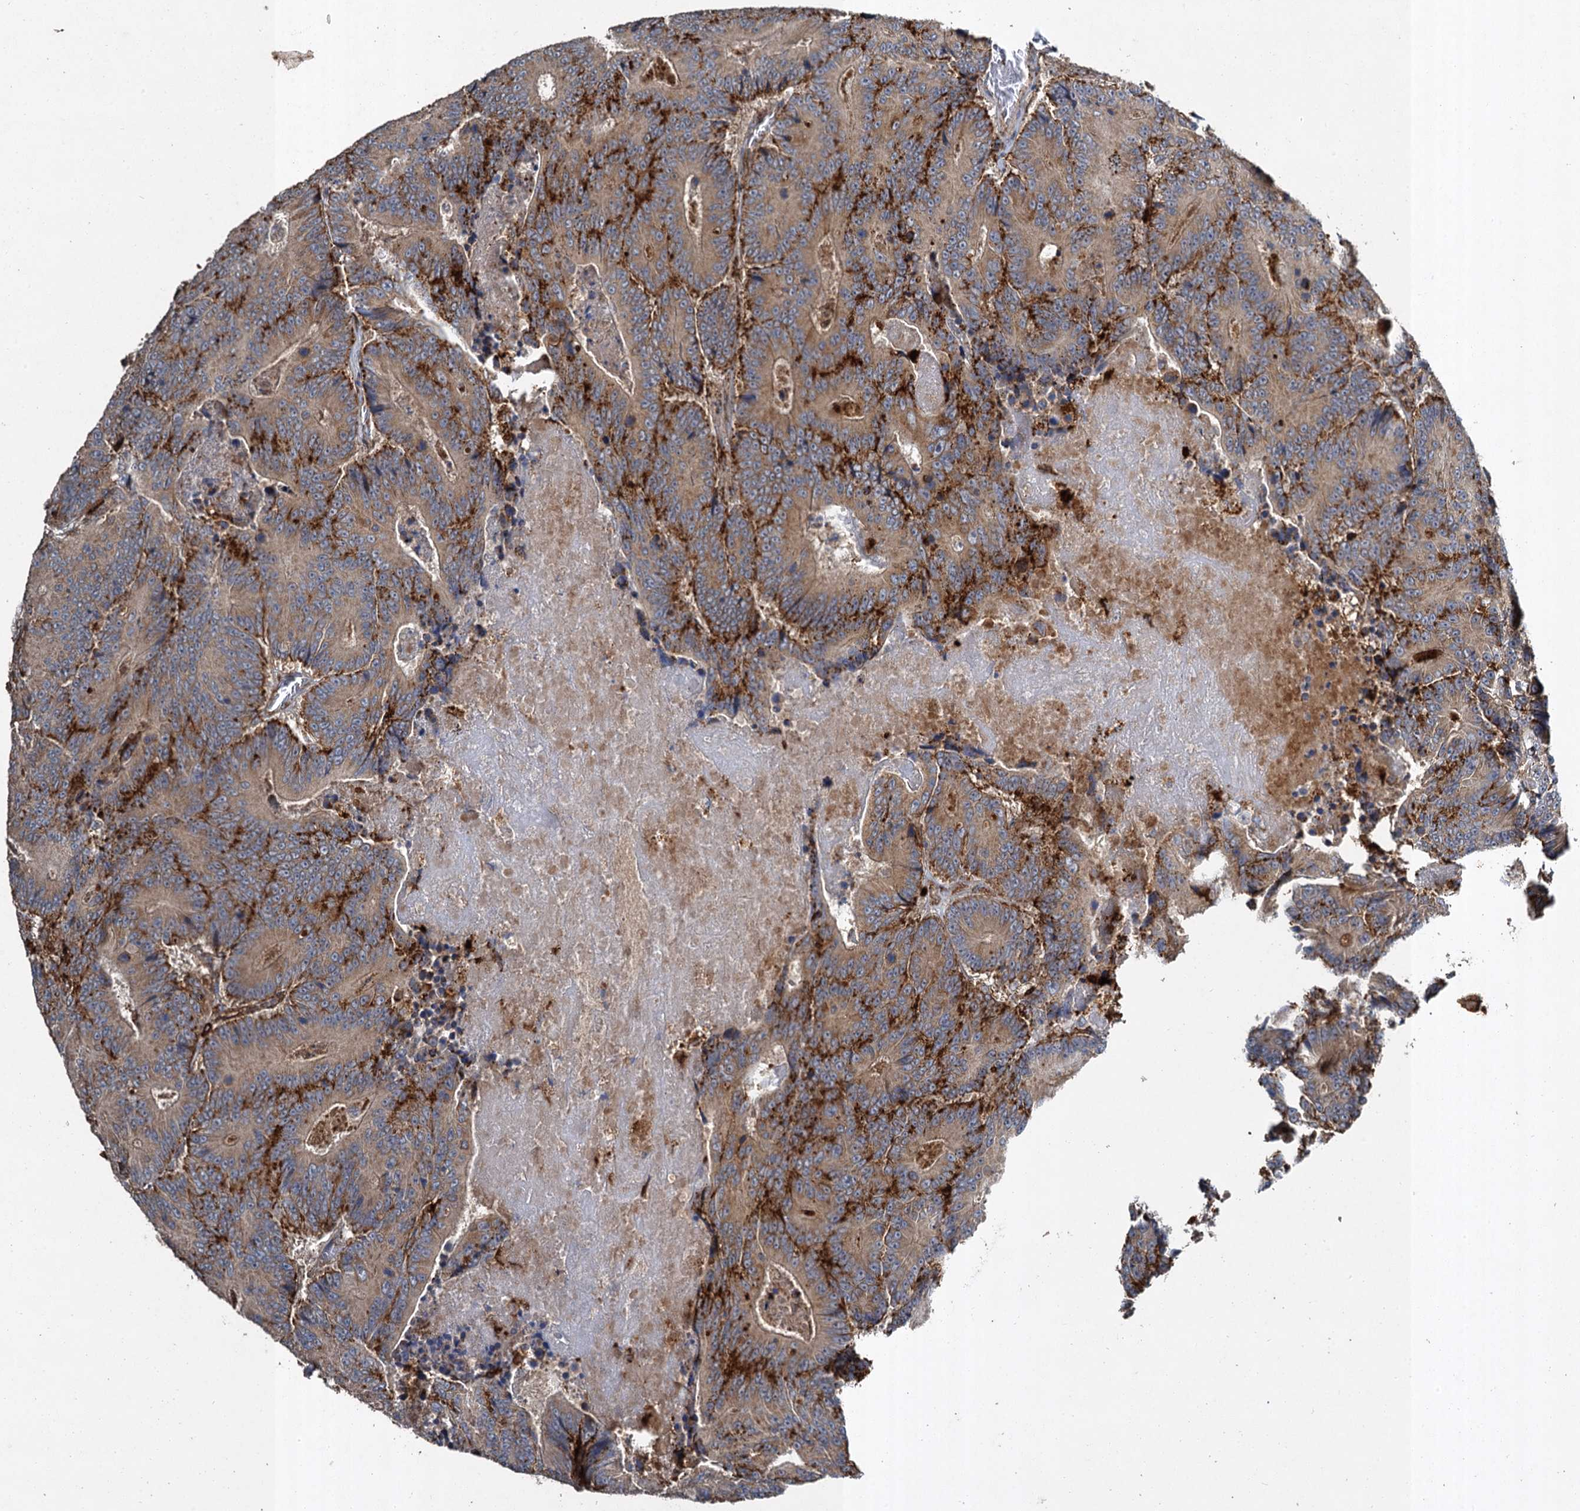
{"staining": {"intensity": "strong", "quantity": ">75%", "location": "cytoplasmic/membranous"}, "tissue": "colorectal cancer", "cell_type": "Tumor cells", "image_type": "cancer", "snomed": [{"axis": "morphology", "description": "Adenocarcinoma, NOS"}, {"axis": "topography", "description": "Colon"}], "caption": "Tumor cells reveal high levels of strong cytoplasmic/membranous expression in approximately >75% of cells in colorectal cancer.", "gene": "GBA1", "patient": {"sex": "male", "age": 83}}